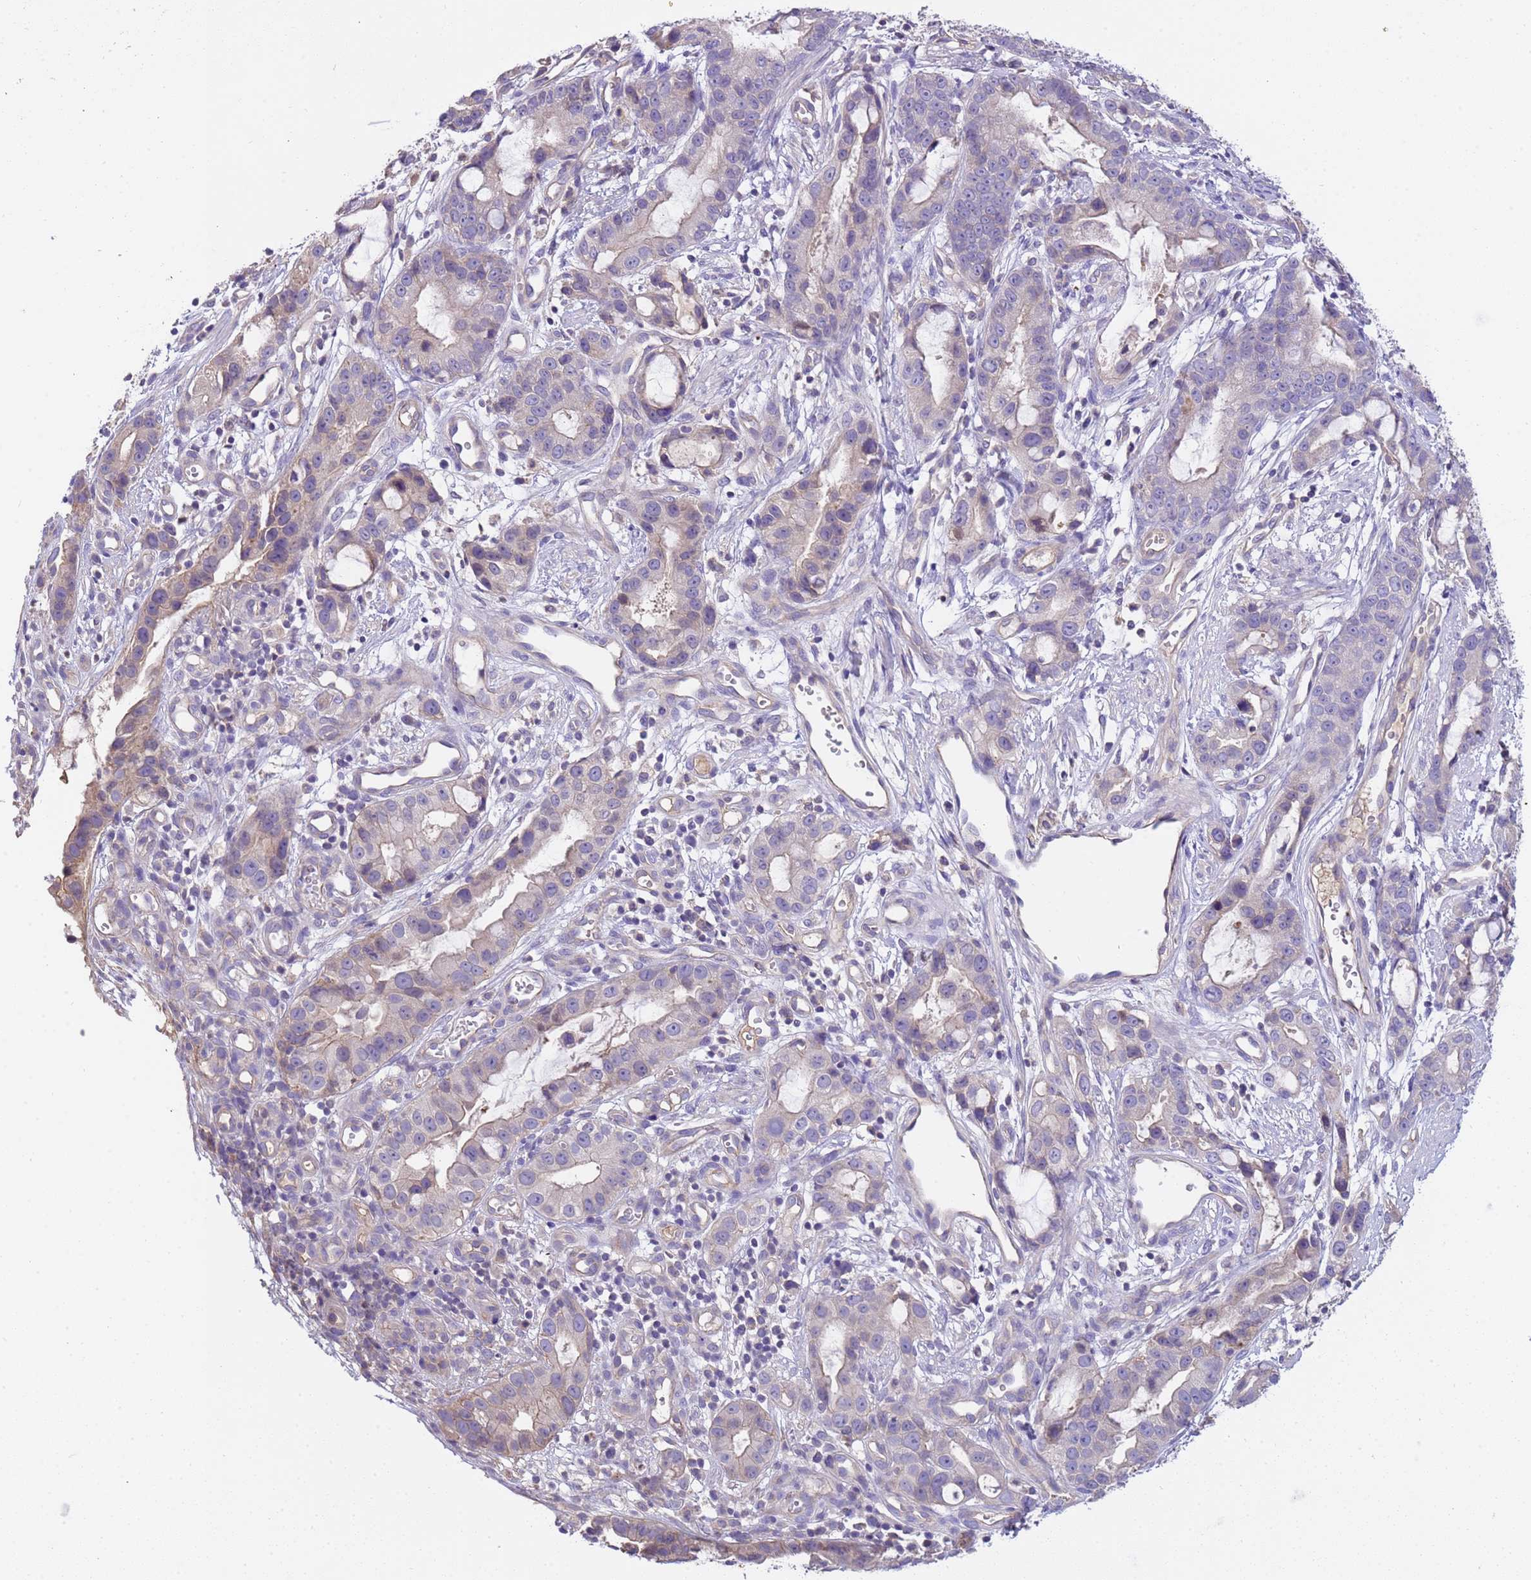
{"staining": {"intensity": "weak", "quantity": "25%-75%", "location": "cytoplasmic/membranous"}, "tissue": "stomach cancer", "cell_type": "Tumor cells", "image_type": "cancer", "snomed": [{"axis": "morphology", "description": "Adenocarcinoma, NOS"}, {"axis": "topography", "description": "Stomach"}], "caption": "Protein staining by immunohistochemistry demonstrates weak cytoplasmic/membranous expression in approximately 25%-75% of tumor cells in stomach cancer (adenocarcinoma).", "gene": "PLCXD3", "patient": {"sex": "male", "age": 55}}